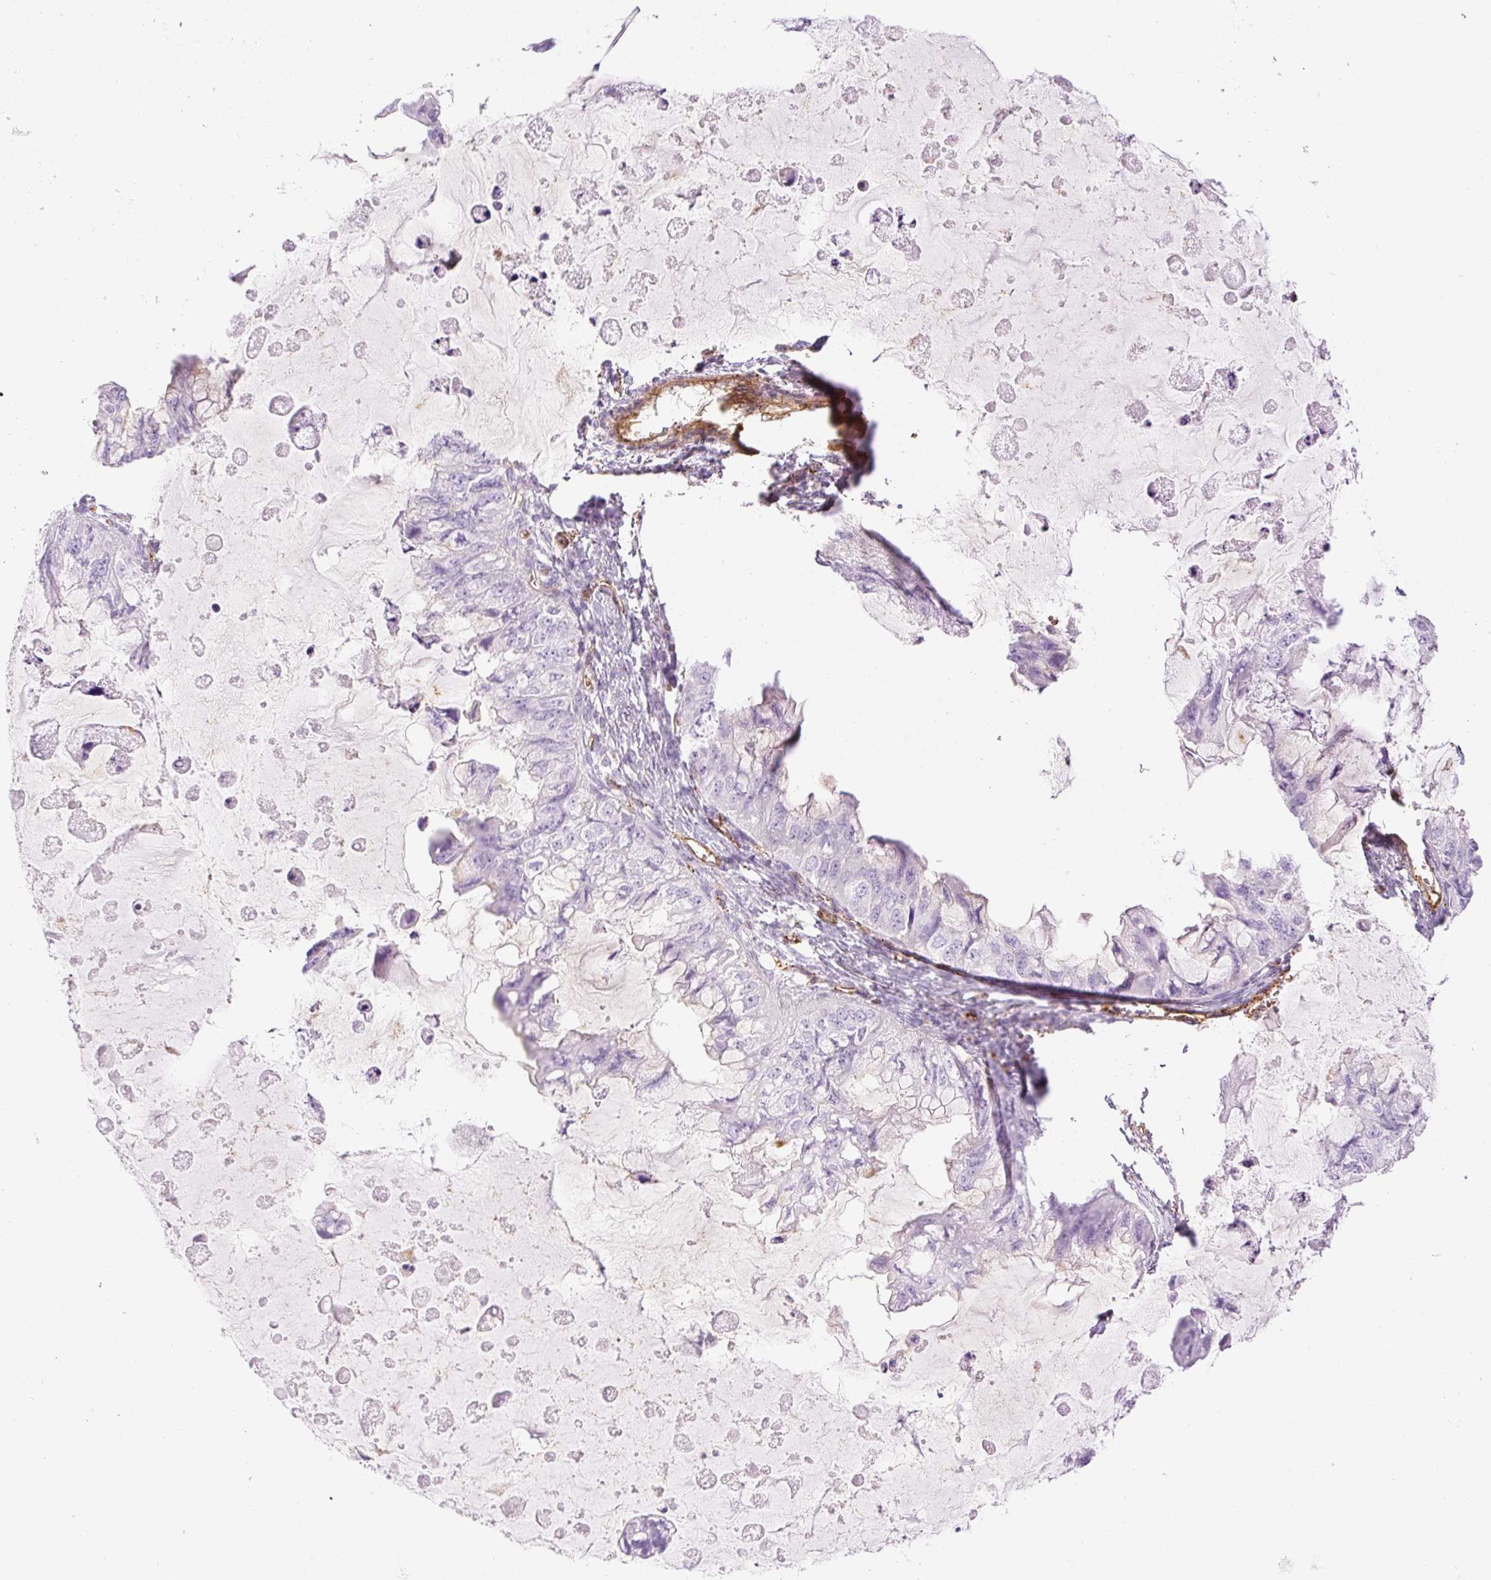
{"staining": {"intensity": "negative", "quantity": "none", "location": "none"}, "tissue": "ovarian cancer", "cell_type": "Tumor cells", "image_type": "cancer", "snomed": [{"axis": "morphology", "description": "Cystadenocarcinoma, mucinous, NOS"}, {"axis": "topography", "description": "Ovary"}], "caption": "A micrograph of human ovarian mucinous cystadenocarcinoma is negative for staining in tumor cells.", "gene": "EHD3", "patient": {"sex": "female", "age": 72}}